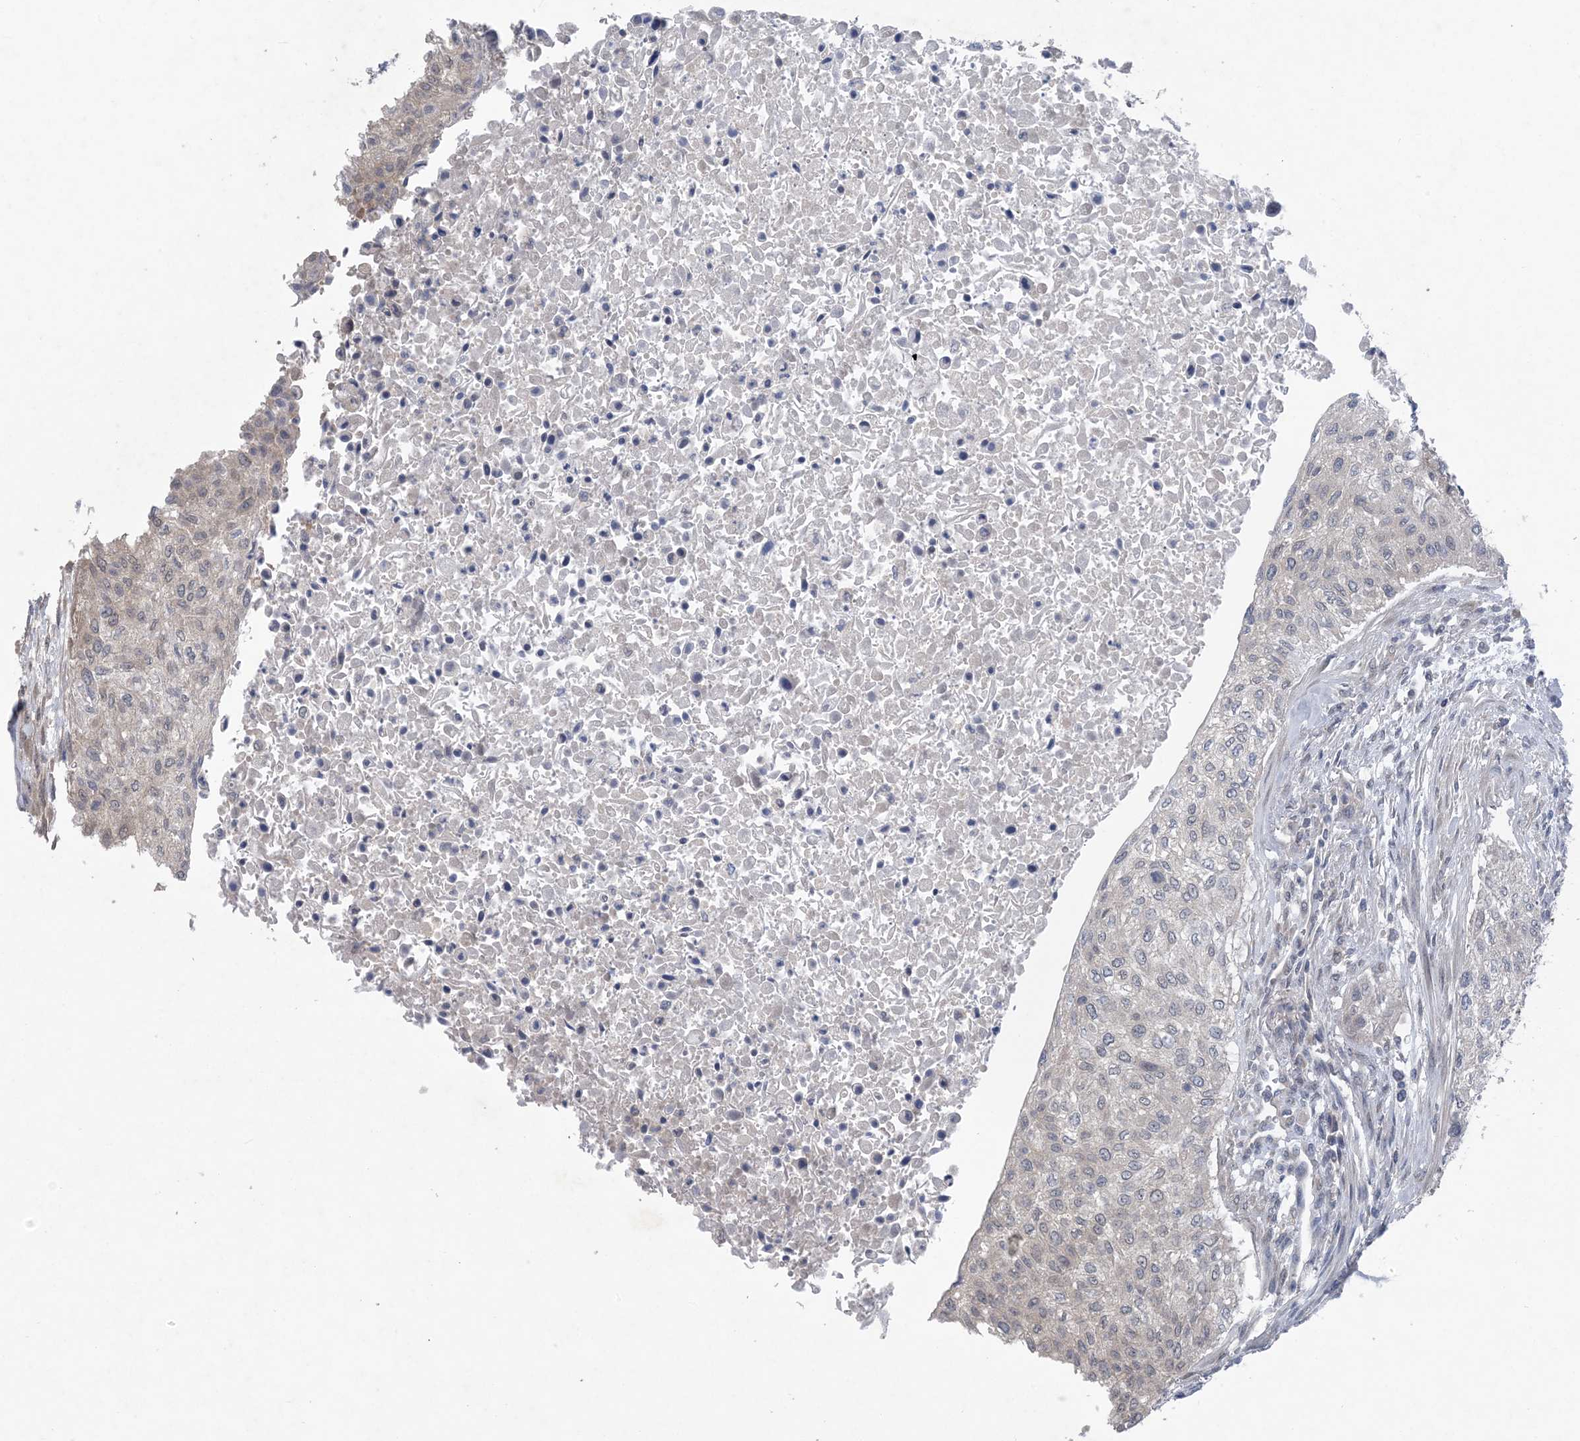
{"staining": {"intensity": "weak", "quantity": "<25%", "location": "nuclear"}, "tissue": "urothelial cancer", "cell_type": "Tumor cells", "image_type": "cancer", "snomed": [{"axis": "morphology", "description": "Urothelial carcinoma, High grade"}, {"axis": "topography", "description": "Urinary bladder"}], "caption": "This is a micrograph of IHC staining of urothelial cancer, which shows no staining in tumor cells.", "gene": "HIKESHI", "patient": {"sex": "male", "age": 35}}